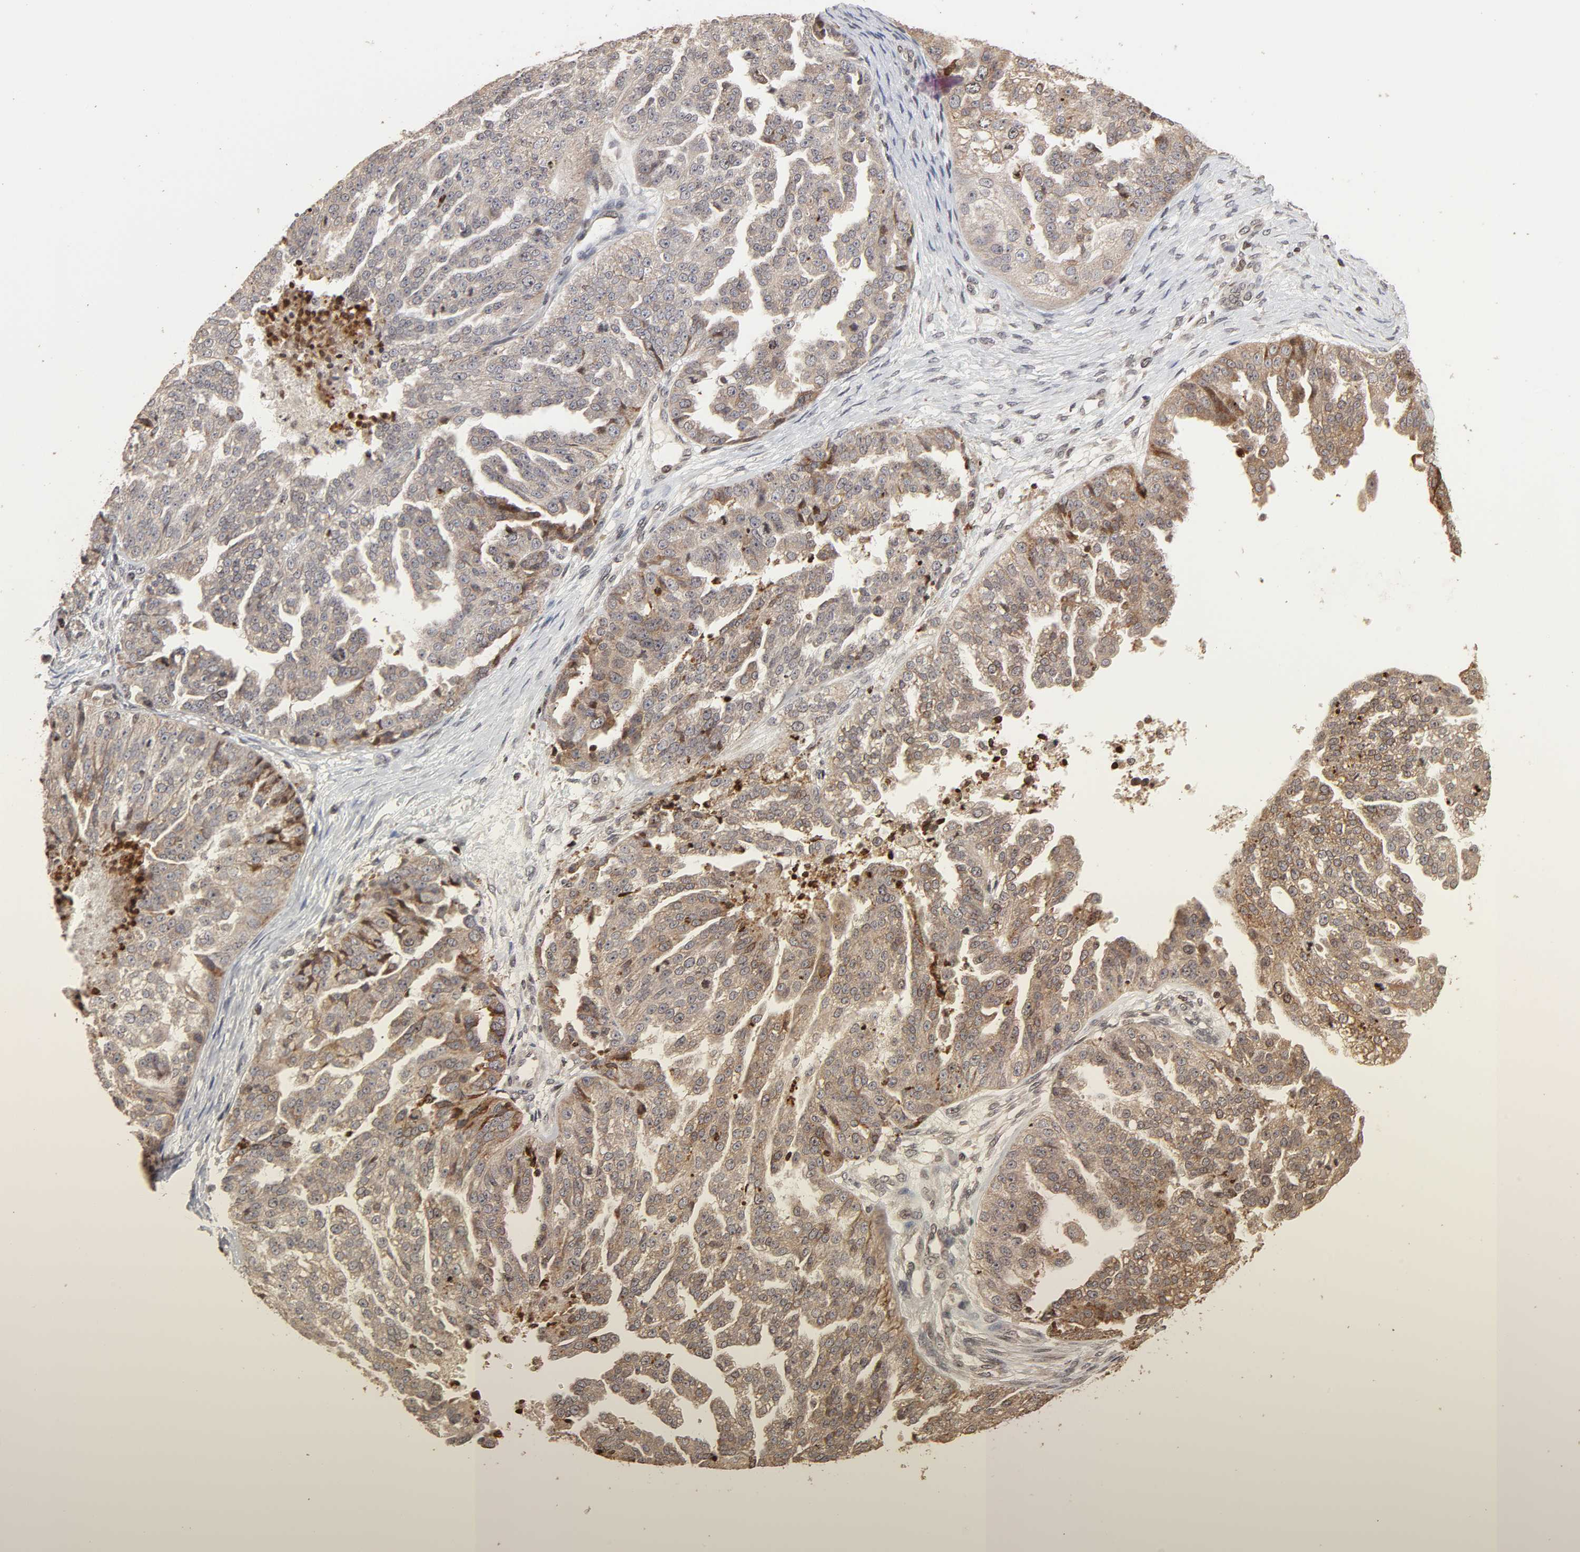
{"staining": {"intensity": "weak", "quantity": "25%-75%", "location": "cytoplasmic/membranous"}, "tissue": "ovarian cancer", "cell_type": "Tumor cells", "image_type": "cancer", "snomed": [{"axis": "morphology", "description": "Cystadenocarcinoma, serous, NOS"}, {"axis": "topography", "description": "Ovary"}], "caption": "Protein analysis of serous cystadenocarcinoma (ovarian) tissue demonstrates weak cytoplasmic/membranous positivity in about 25%-75% of tumor cells.", "gene": "ZNF473", "patient": {"sex": "female", "age": 58}}